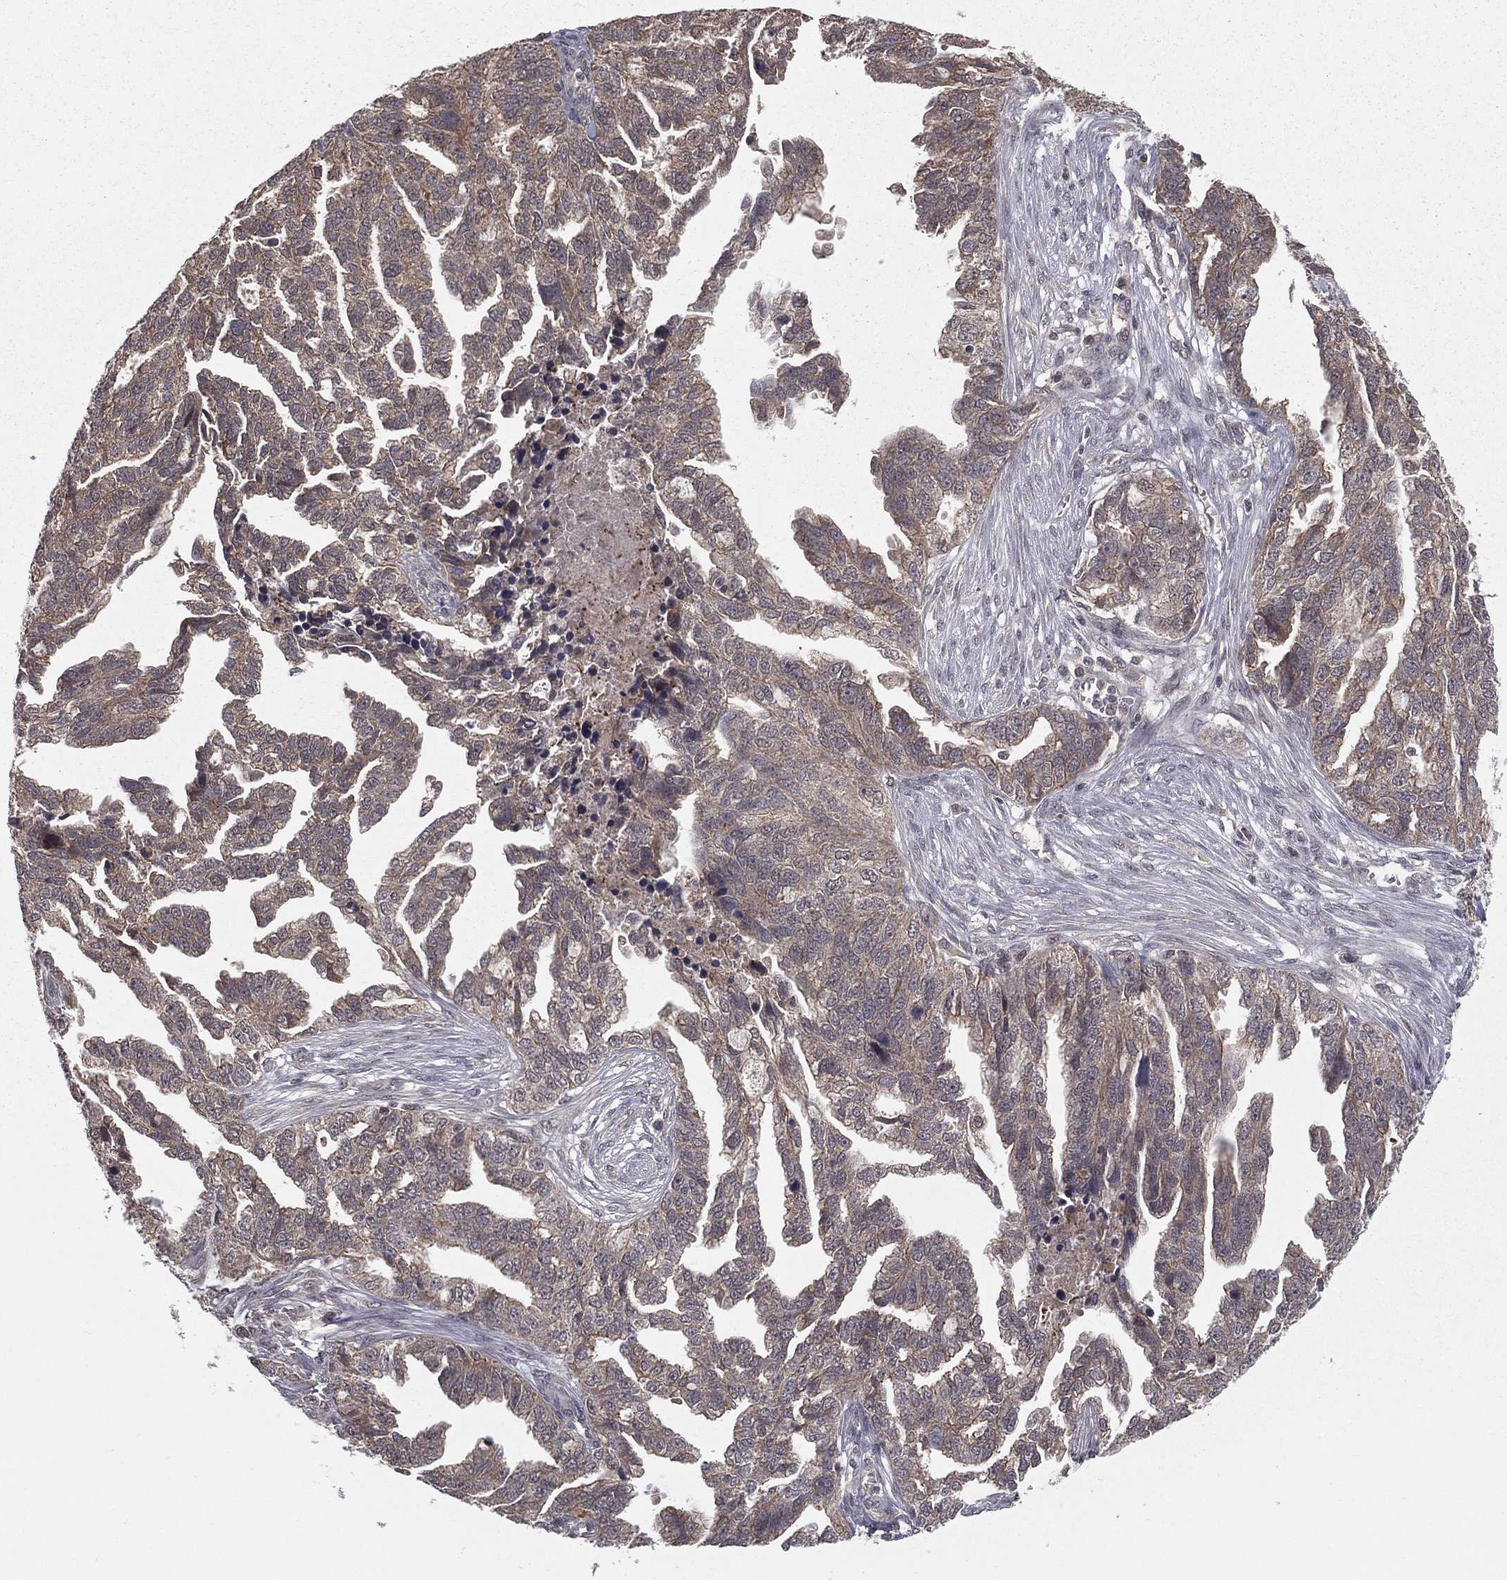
{"staining": {"intensity": "weak", "quantity": "25%-75%", "location": "cytoplasmic/membranous"}, "tissue": "ovarian cancer", "cell_type": "Tumor cells", "image_type": "cancer", "snomed": [{"axis": "morphology", "description": "Cystadenocarcinoma, serous, NOS"}, {"axis": "topography", "description": "Ovary"}], "caption": "Ovarian cancer stained with a protein marker shows weak staining in tumor cells.", "gene": "ZDHHC15", "patient": {"sex": "female", "age": 51}}